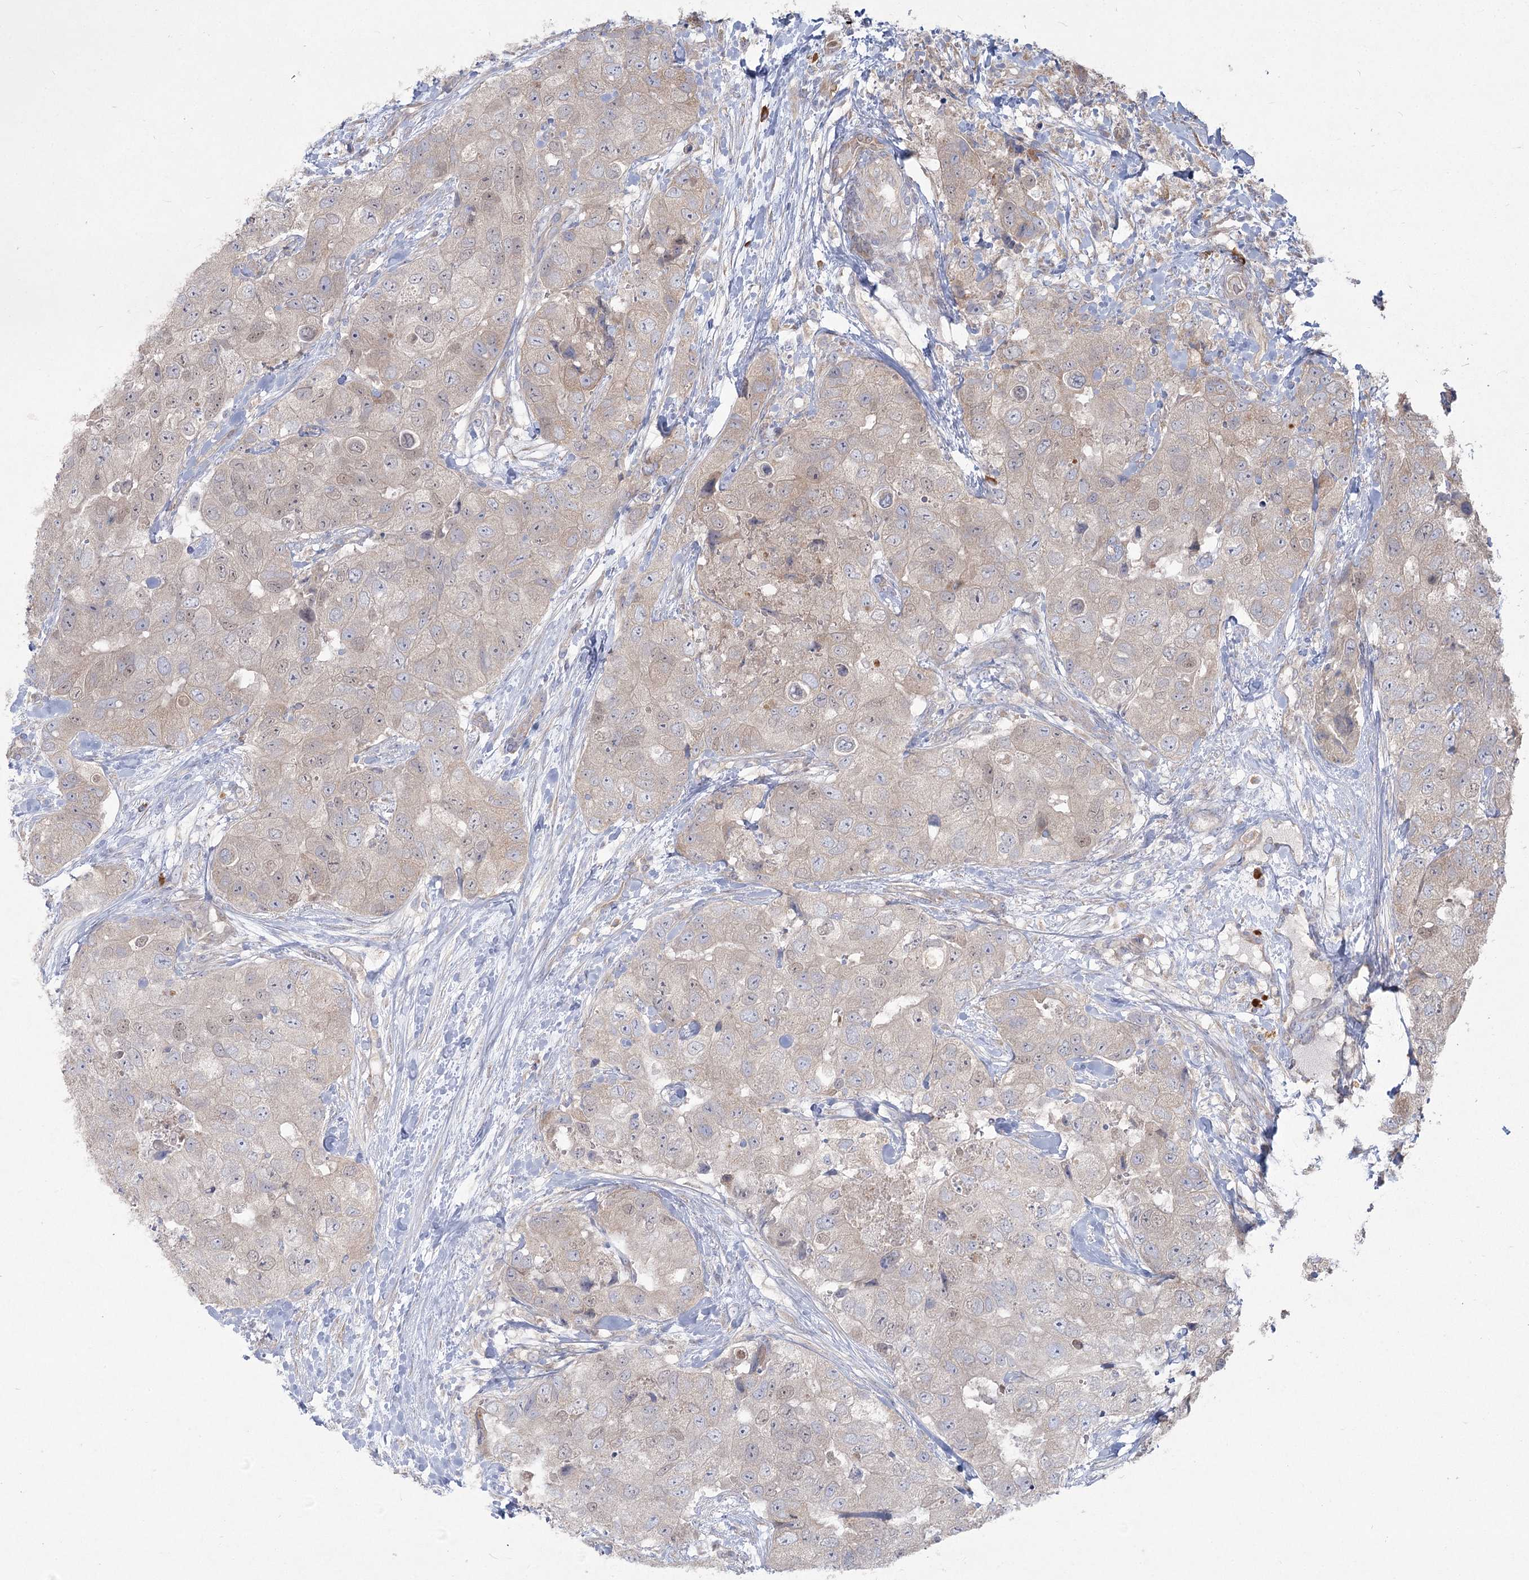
{"staining": {"intensity": "weak", "quantity": ">75%", "location": "cytoplasmic/membranous"}, "tissue": "breast cancer", "cell_type": "Tumor cells", "image_type": "cancer", "snomed": [{"axis": "morphology", "description": "Duct carcinoma"}, {"axis": "topography", "description": "Breast"}], "caption": "IHC (DAB (3,3'-diaminobenzidine)) staining of human invasive ductal carcinoma (breast) shows weak cytoplasmic/membranous protein expression in about >75% of tumor cells.", "gene": "CAMTA1", "patient": {"sex": "female", "age": 62}}